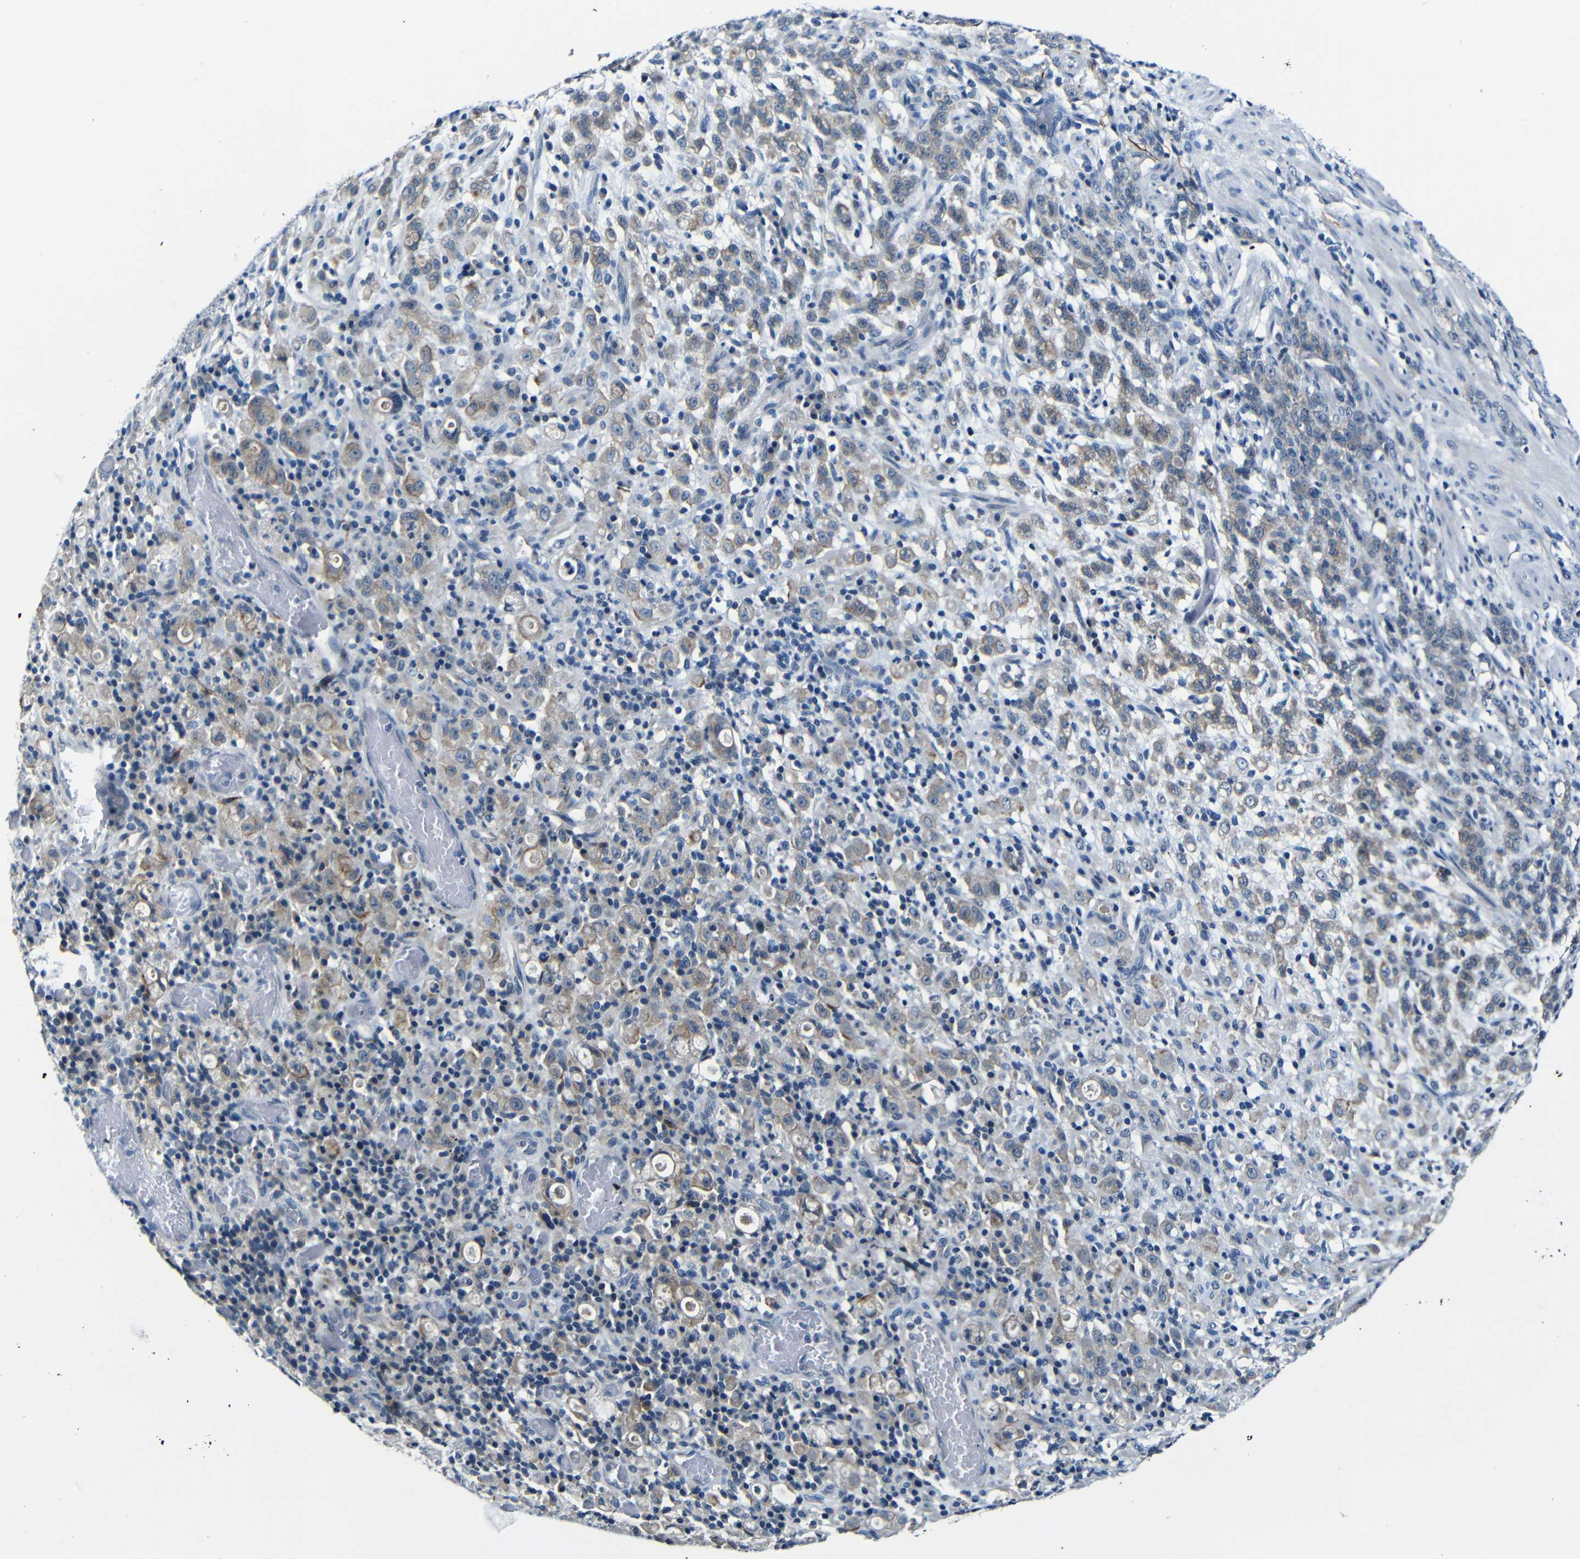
{"staining": {"intensity": "weak", "quantity": ">75%", "location": "cytoplasmic/membranous"}, "tissue": "stomach cancer", "cell_type": "Tumor cells", "image_type": "cancer", "snomed": [{"axis": "morphology", "description": "Adenocarcinoma, NOS"}, {"axis": "topography", "description": "Stomach, lower"}], "caption": "Stomach cancer stained with DAB immunohistochemistry (IHC) displays low levels of weak cytoplasmic/membranous positivity in approximately >75% of tumor cells. The staining is performed using DAB (3,3'-diaminobenzidine) brown chromogen to label protein expression. The nuclei are counter-stained blue using hematoxylin.", "gene": "ANK3", "patient": {"sex": "male", "age": 88}}